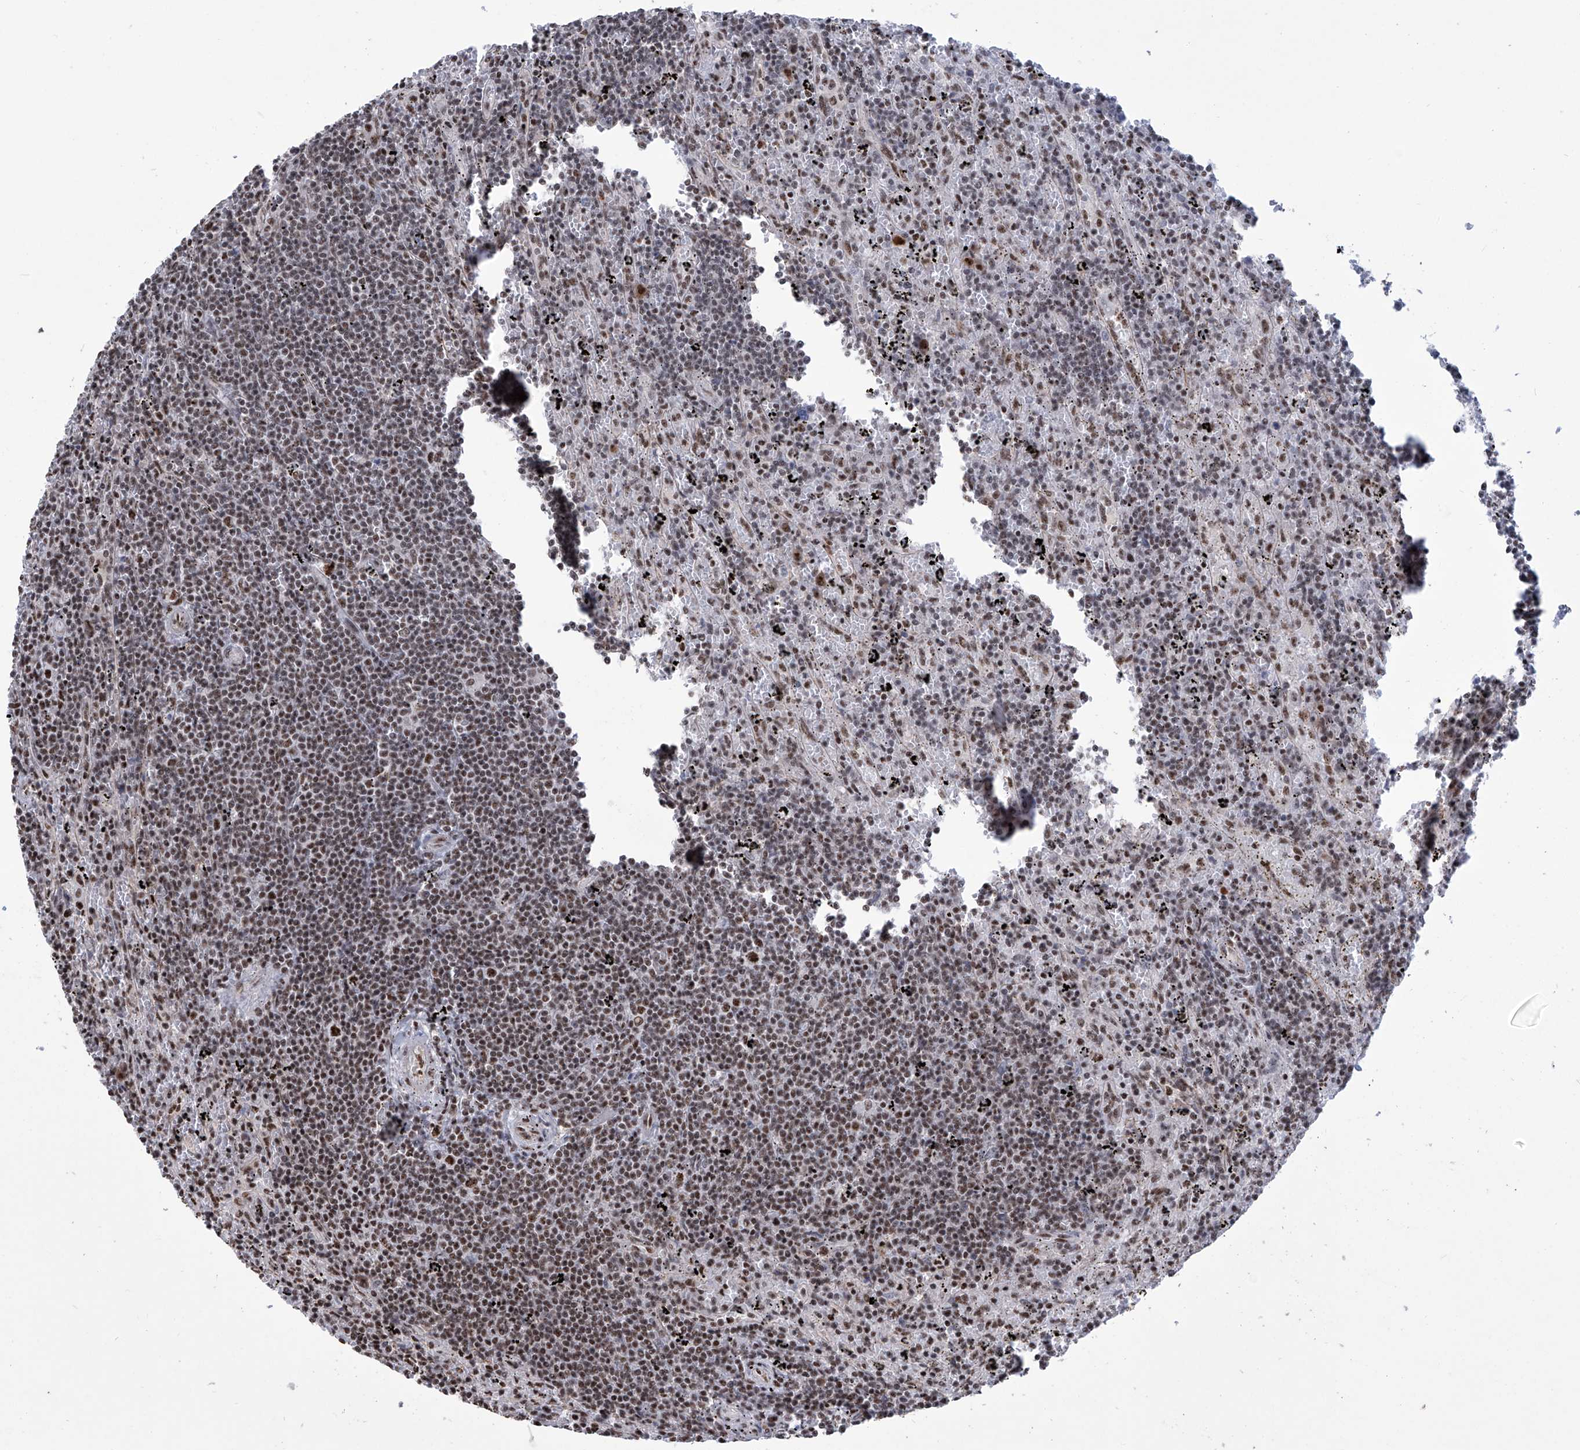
{"staining": {"intensity": "moderate", "quantity": ">75%", "location": "nuclear"}, "tissue": "lymphoma", "cell_type": "Tumor cells", "image_type": "cancer", "snomed": [{"axis": "morphology", "description": "Malignant lymphoma, non-Hodgkin's type, Low grade"}, {"axis": "topography", "description": "Spleen"}], "caption": "Human malignant lymphoma, non-Hodgkin's type (low-grade) stained for a protein (brown) displays moderate nuclear positive staining in about >75% of tumor cells.", "gene": "FBXL4", "patient": {"sex": "male", "age": 76}}